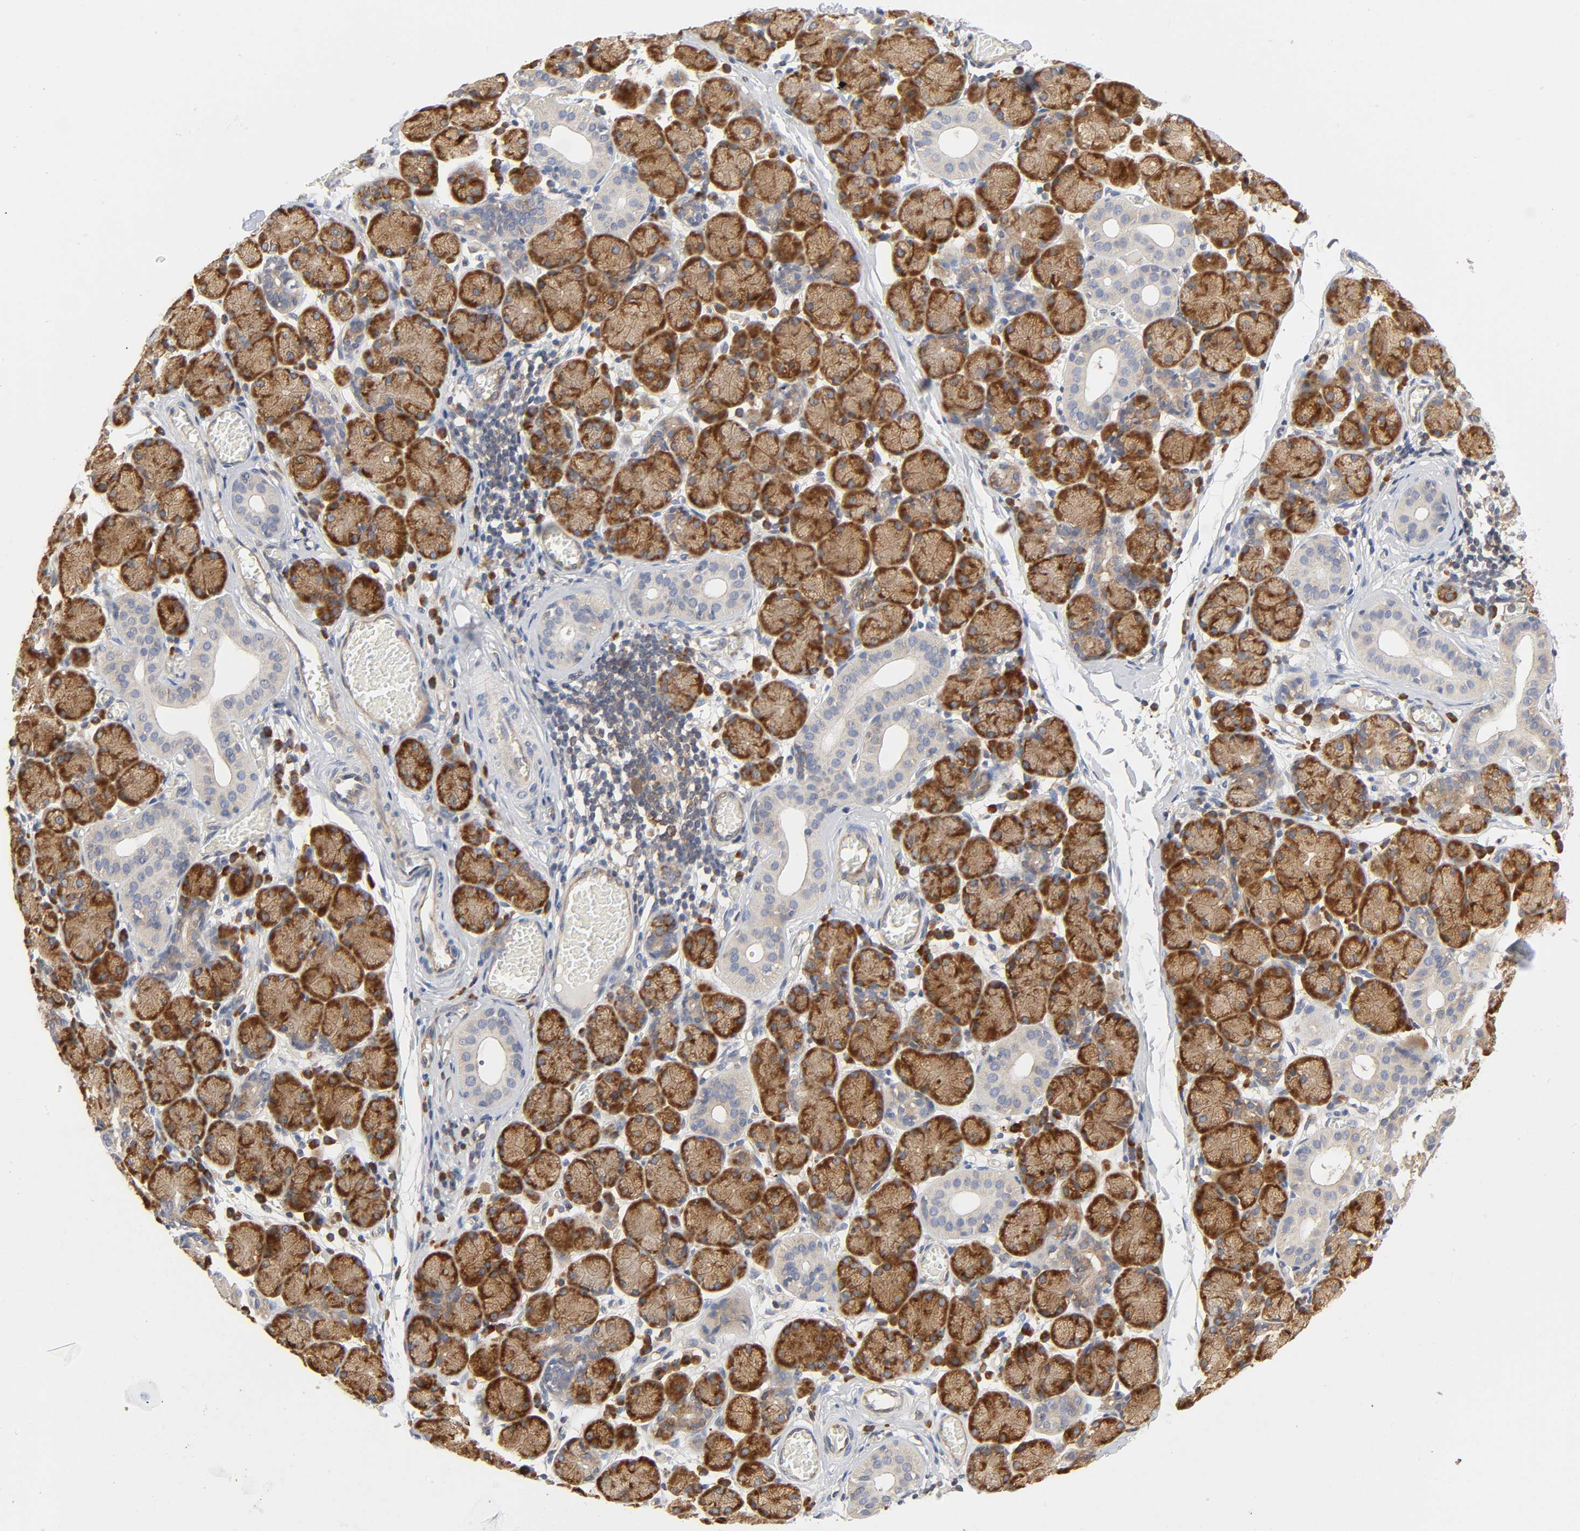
{"staining": {"intensity": "strong", "quantity": ">75%", "location": "cytoplasmic/membranous"}, "tissue": "salivary gland", "cell_type": "Glandular cells", "image_type": "normal", "snomed": [{"axis": "morphology", "description": "Normal tissue, NOS"}, {"axis": "topography", "description": "Salivary gland"}], "caption": "Glandular cells display high levels of strong cytoplasmic/membranous expression in approximately >75% of cells in benign human salivary gland. (Stains: DAB in brown, nuclei in blue, Microscopy: brightfield microscopy at high magnification).", "gene": "IQCJ", "patient": {"sex": "female", "age": 24}}